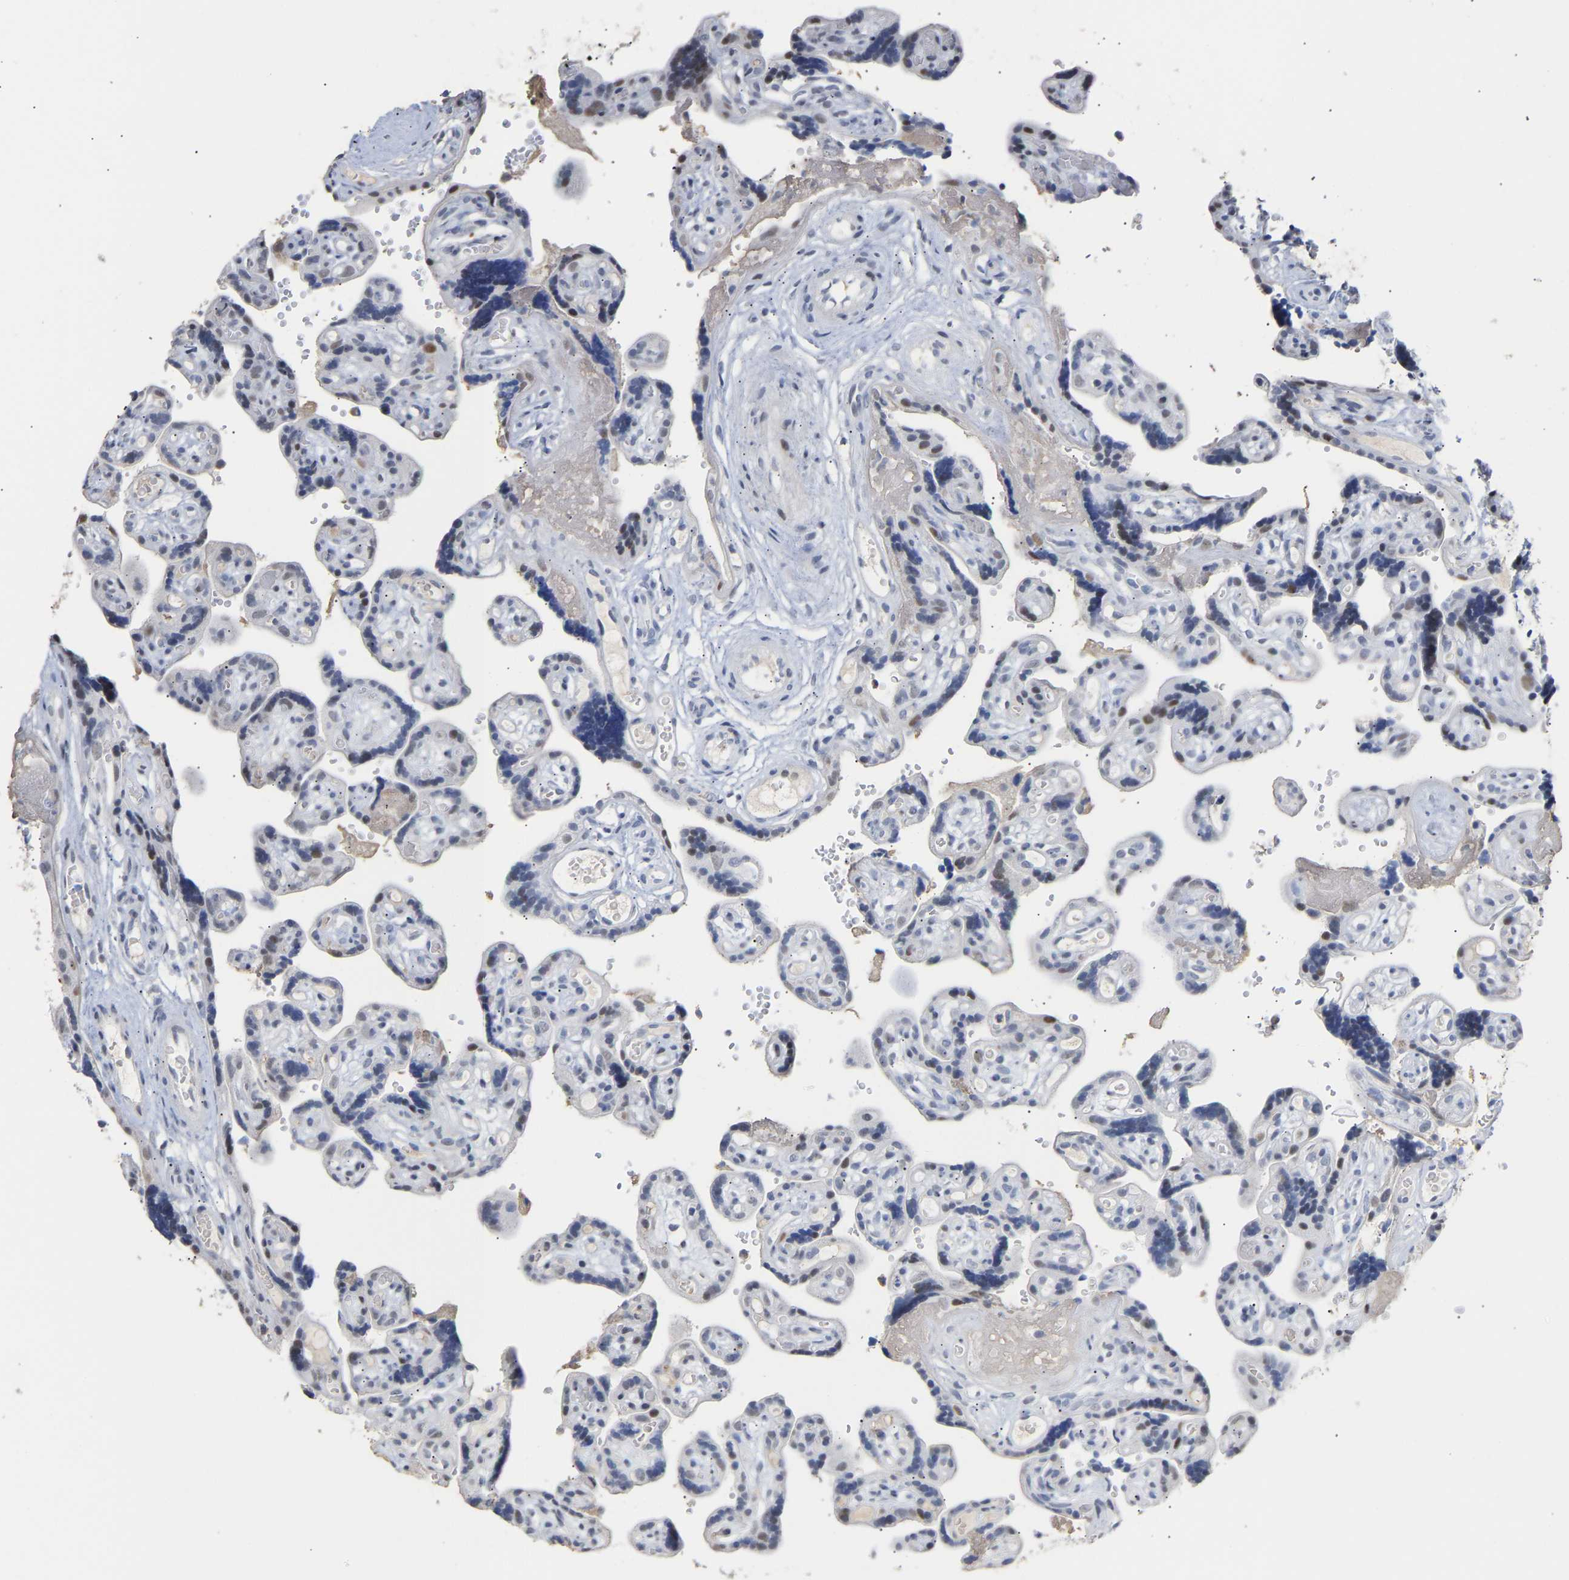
{"staining": {"intensity": "weak", "quantity": "<25%", "location": "nuclear"}, "tissue": "placenta", "cell_type": "Decidual cells", "image_type": "normal", "snomed": [{"axis": "morphology", "description": "Normal tissue, NOS"}, {"axis": "topography", "description": "Placenta"}], "caption": "Immunohistochemistry image of unremarkable placenta: placenta stained with DAB demonstrates no significant protein expression in decidual cells. The staining is performed using DAB brown chromogen with nuclei counter-stained in using hematoxylin.", "gene": "AMPH", "patient": {"sex": "female", "age": 30}}